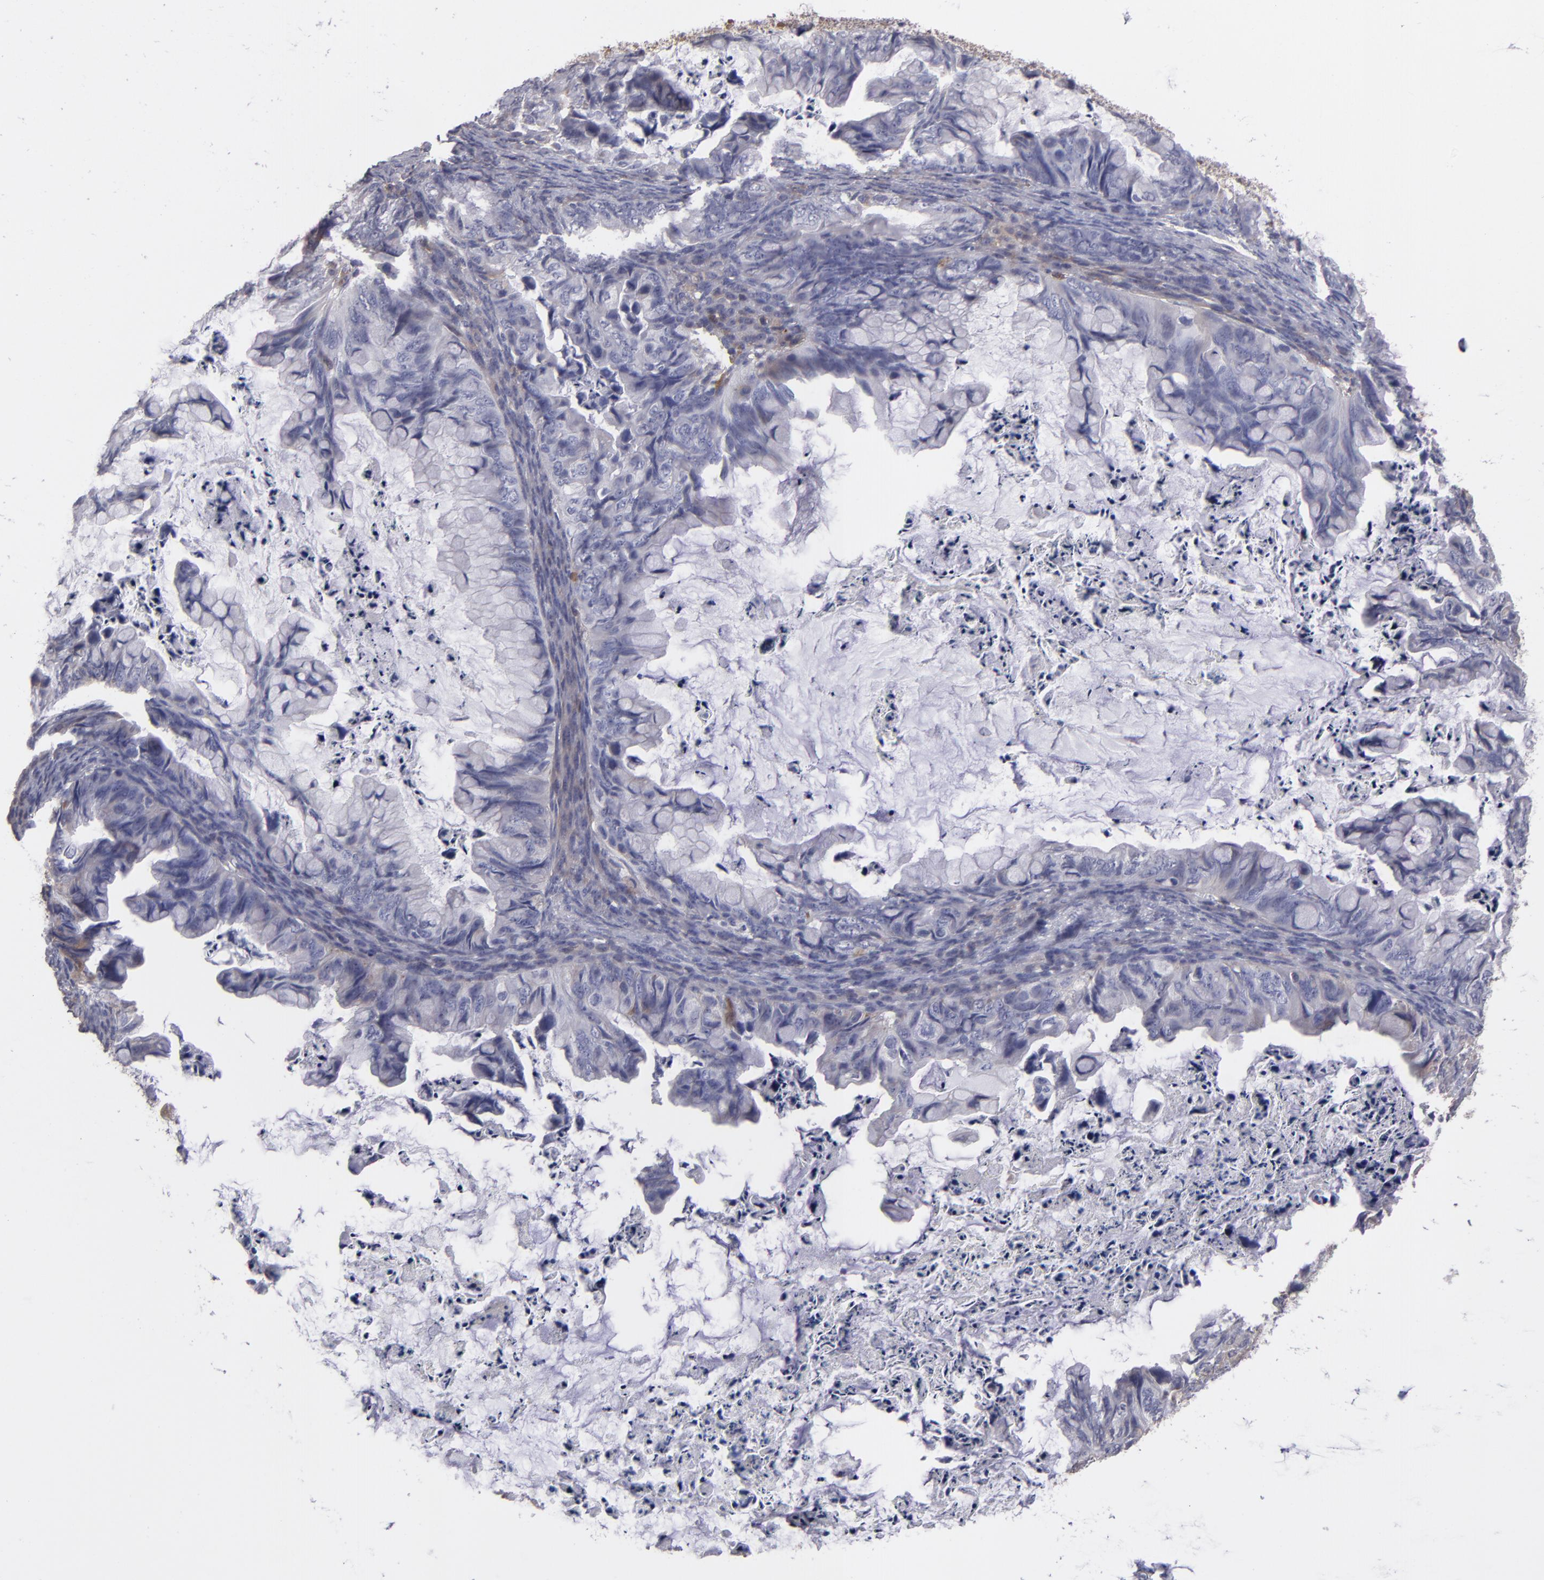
{"staining": {"intensity": "negative", "quantity": "none", "location": "none"}, "tissue": "ovarian cancer", "cell_type": "Tumor cells", "image_type": "cancer", "snomed": [{"axis": "morphology", "description": "Cystadenocarcinoma, mucinous, NOS"}, {"axis": "topography", "description": "Ovary"}], "caption": "Immunohistochemical staining of human ovarian cancer displays no significant positivity in tumor cells.", "gene": "ITIH4", "patient": {"sex": "female", "age": 36}}